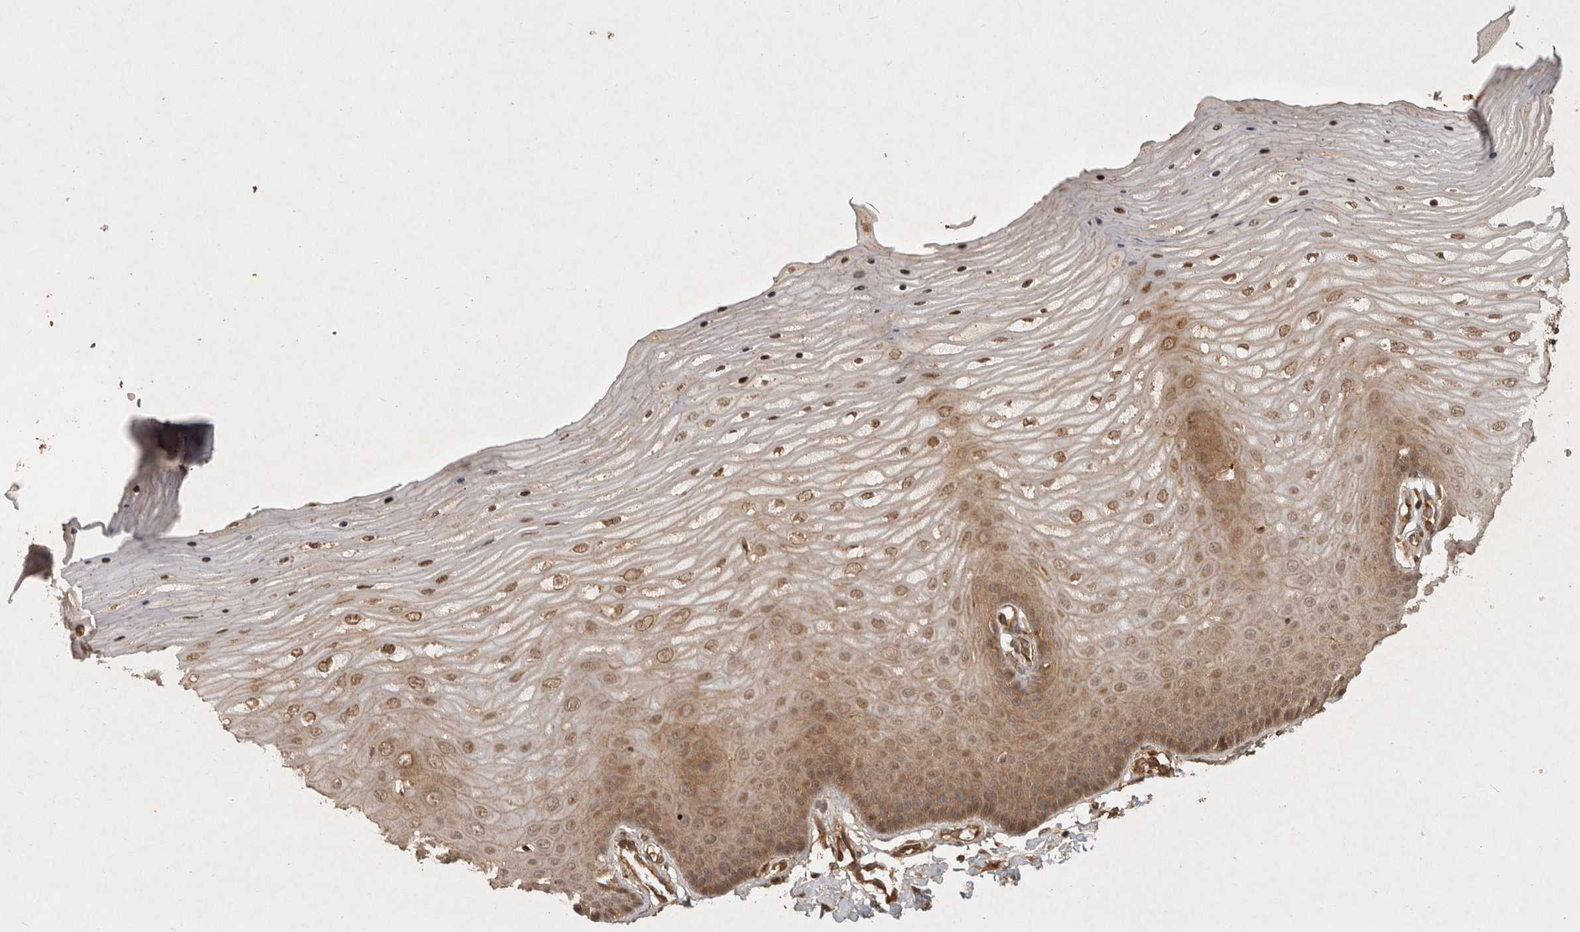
{"staining": {"intensity": "moderate", "quantity": ">75%", "location": "cytoplasmic/membranous"}, "tissue": "cervix", "cell_type": "Glandular cells", "image_type": "normal", "snomed": [{"axis": "morphology", "description": "Normal tissue, NOS"}, {"axis": "topography", "description": "Cervix"}], "caption": "This is a histology image of immunohistochemistry (IHC) staining of unremarkable cervix, which shows moderate positivity in the cytoplasmic/membranous of glandular cells.", "gene": "CAMSAP2", "patient": {"sex": "female", "age": 55}}